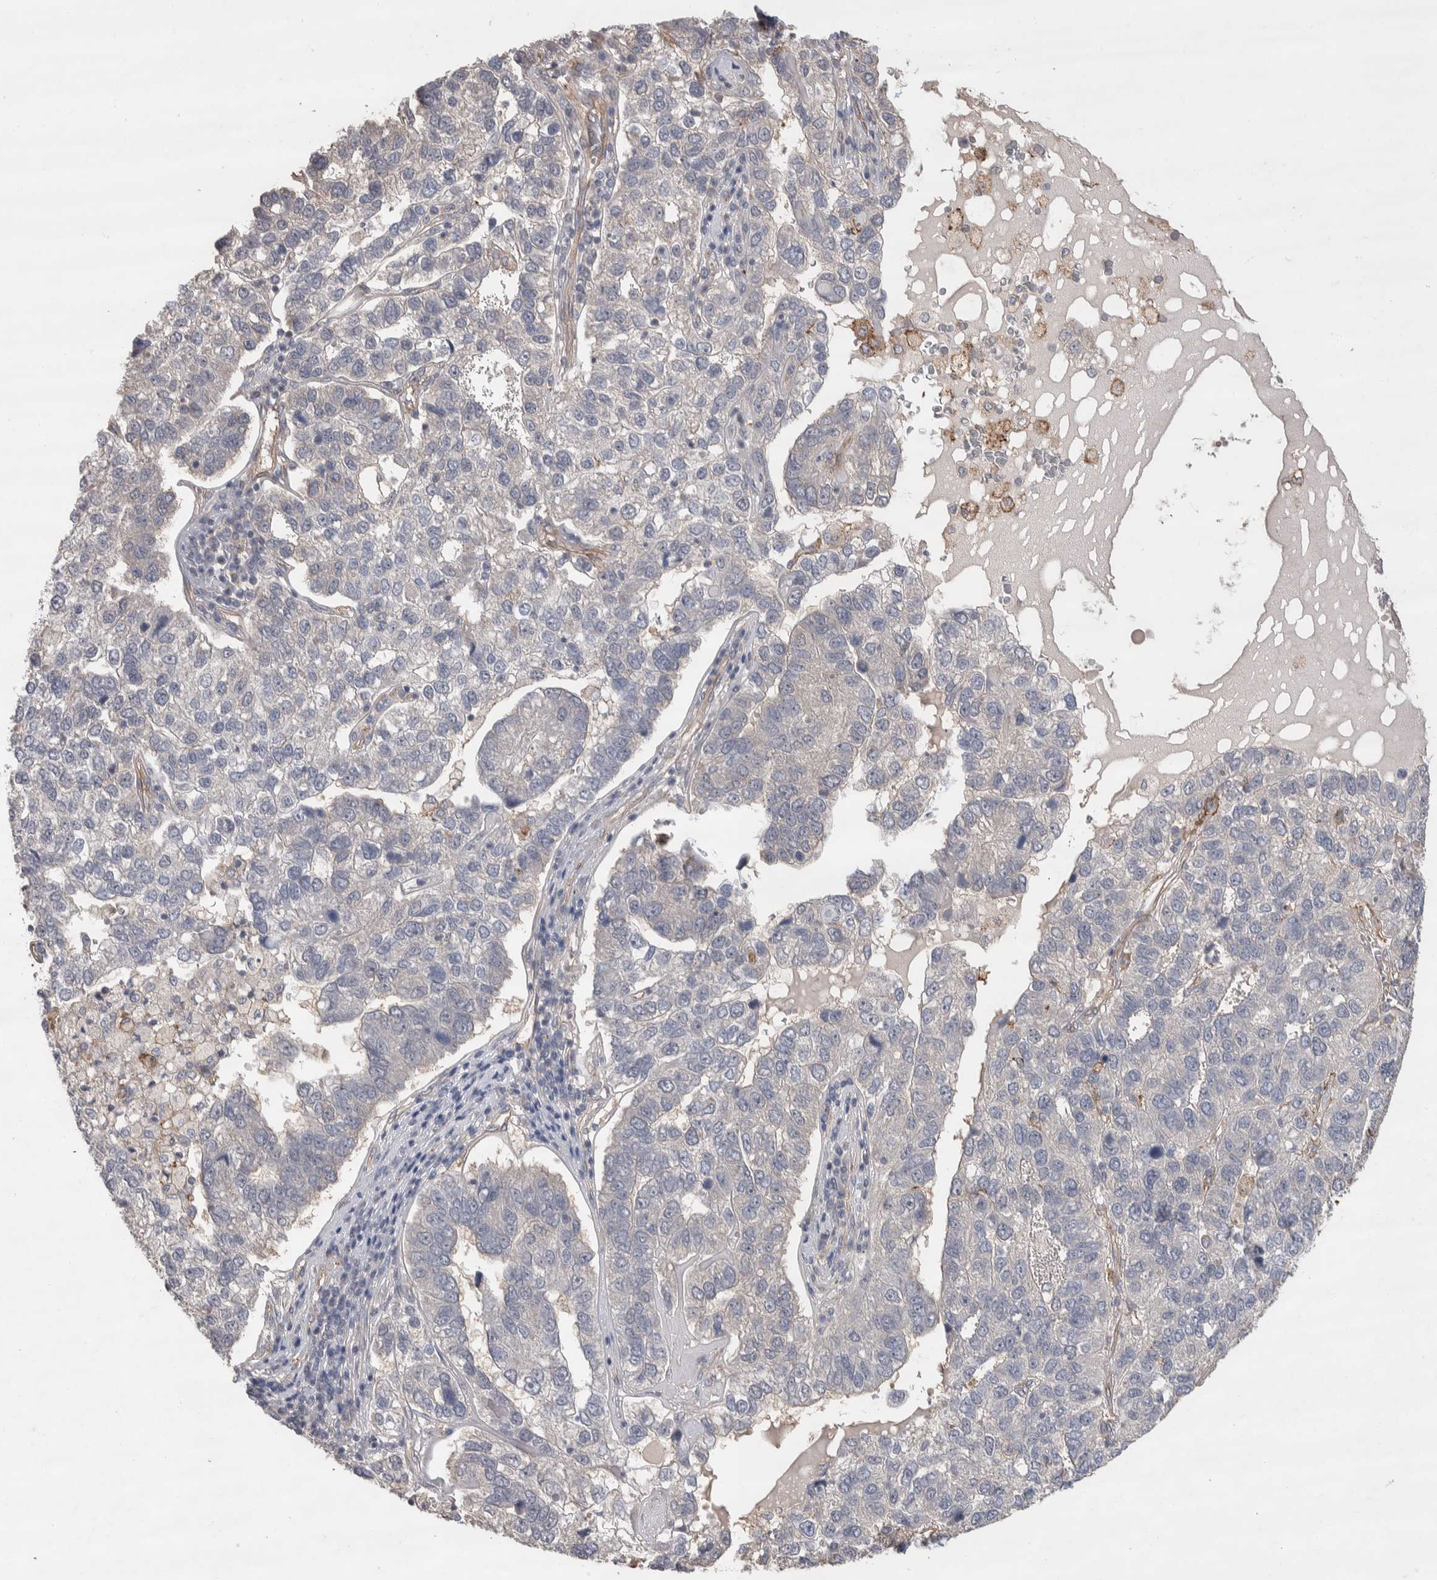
{"staining": {"intensity": "negative", "quantity": "none", "location": "none"}, "tissue": "pancreatic cancer", "cell_type": "Tumor cells", "image_type": "cancer", "snomed": [{"axis": "morphology", "description": "Adenocarcinoma, NOS"}, {"axis": "topography", "description": "Pancreas"}], "caption": "Adenocarcinoma (pancreatic) stained for a protein using immunohistochemistry shows no positivity tumor cells.", "gene": "GCNA", "patient": {"sex": "female", "age": 61}}